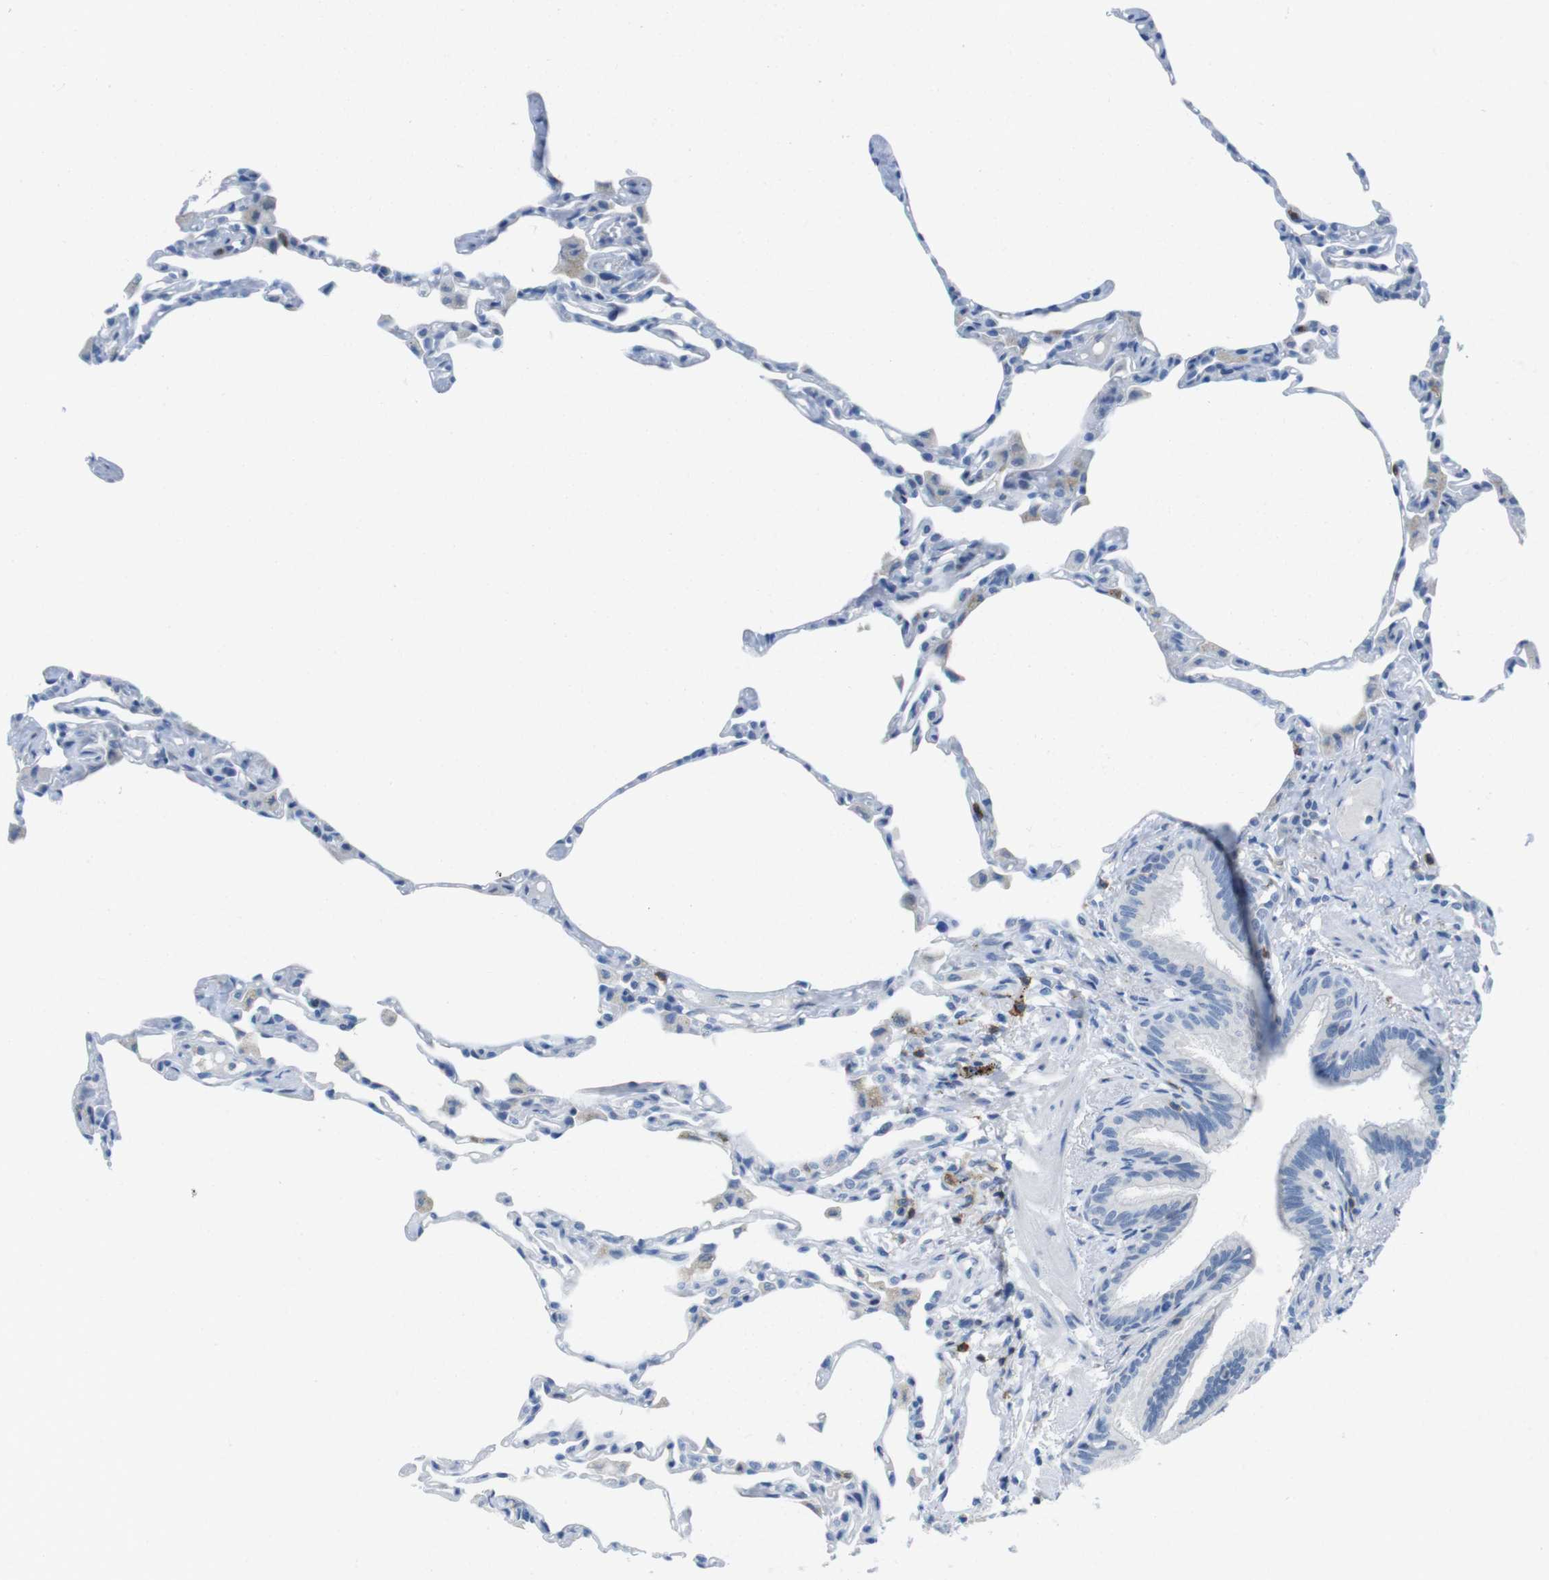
{"staining": {"intensity": "negative", "quantity": "none", "location": "none"}, "tissue": "lung", "cell_type": "Alveolar cells", "image_type": "normal", "snomed": [{"axis": "morphology", "description": "Normal tissue, NOS"}, {"axis": "topography", "description": "Lung"}], "caption": "Immunohistochemical staining of benign human lung exhibits no significant staining in alveolar cells.", "gene": "CD5", "patient": {"sex": "female", "age": 49}}